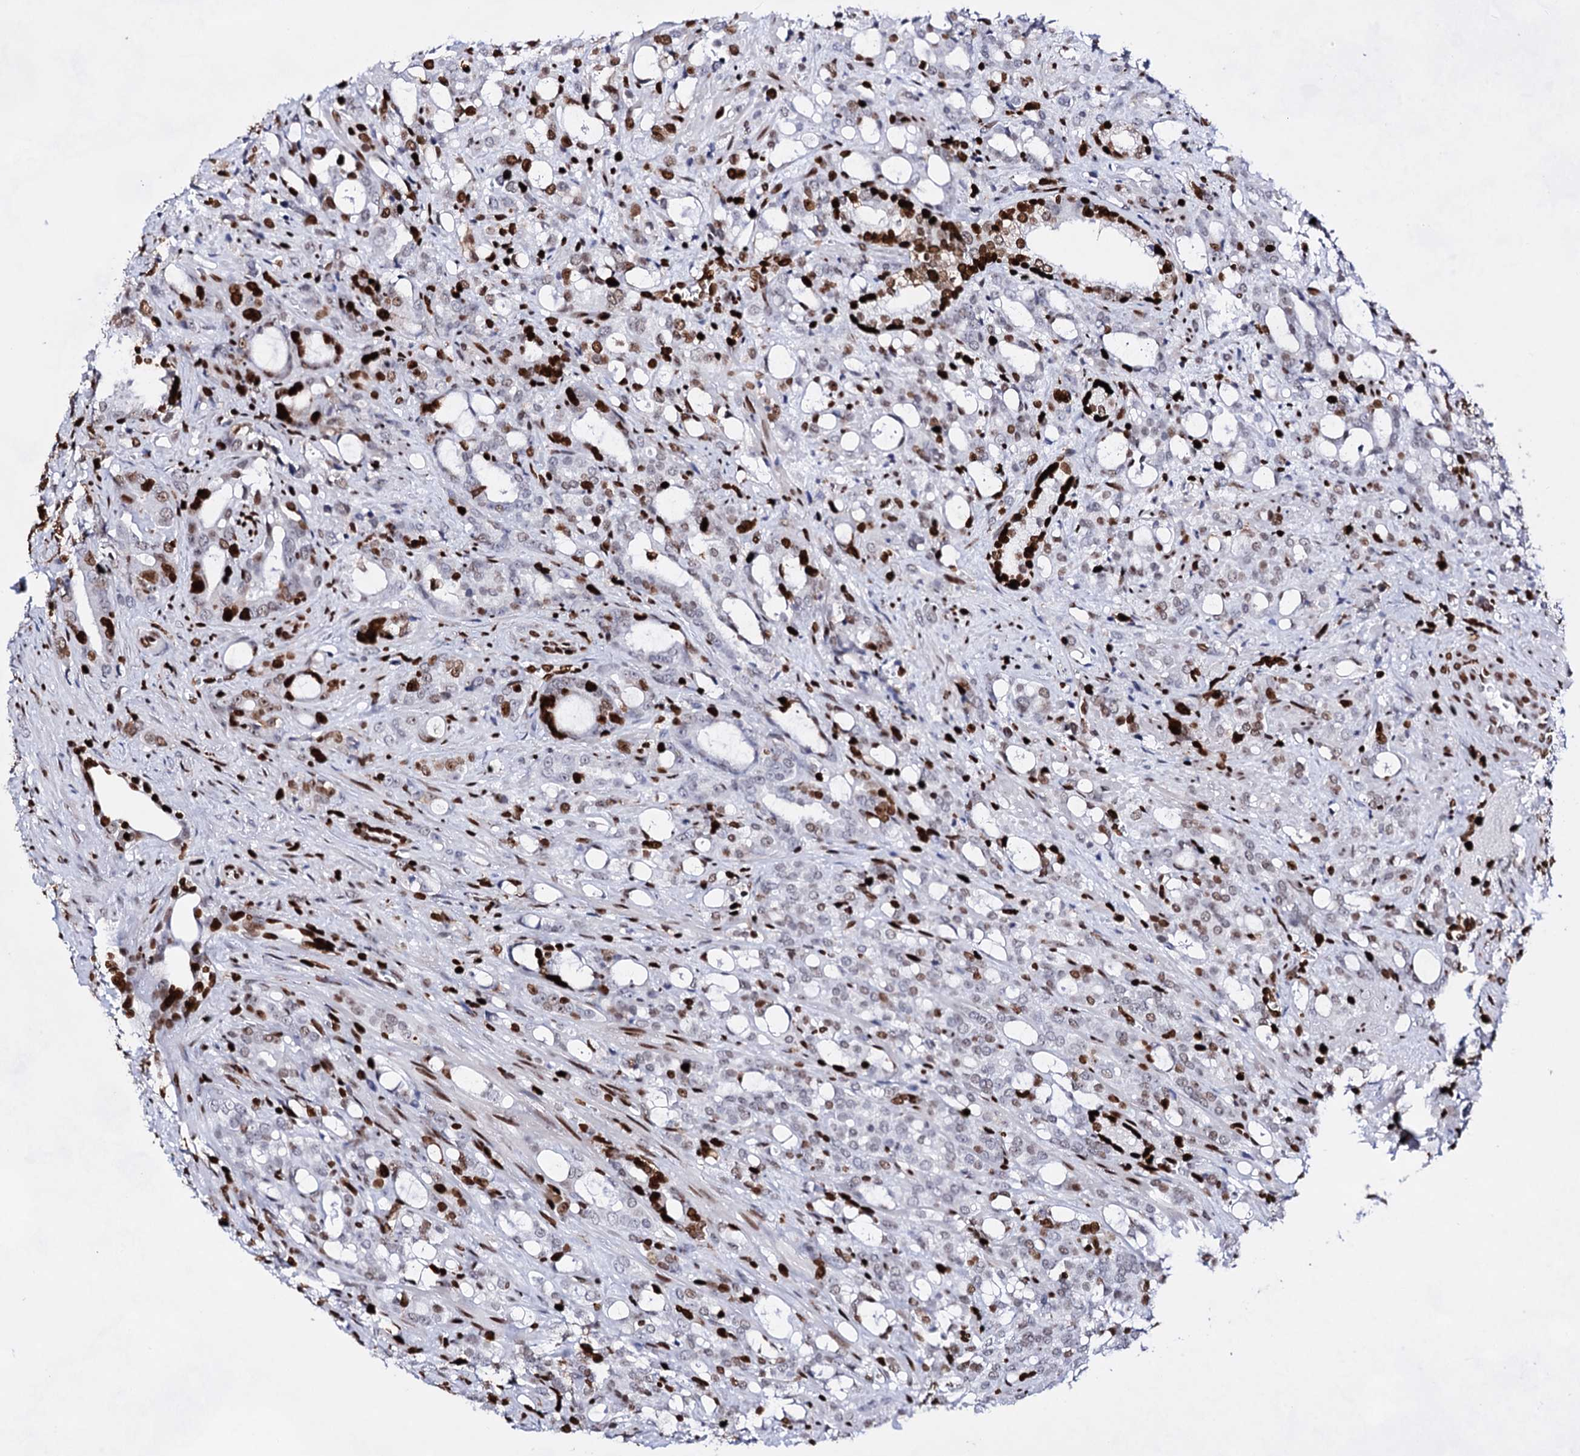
{"staining": {"intensity": "moderate", "quantity": "<25%", "location": "nuclear"}, "tissue": "prostate cancer", "cell_type": "Tumor cells", "image_type": "cancer", "snomed": [{"axis": "morphology", "description": "Adenocarcinoma, High grade"}, {"axis": "topography", "description": "Prostate"}], "caption": "This micrograph demonstrates adenocarcinoma (high-grade) (prostate) stained with immunohistochemistry to label a protein in brown. The nuclear of tumor cells show moderate positivity for the protein. Nuclei are counter-stained blue.", "gene": "HMGB2", "patient": {"sex": "male", "age": 72}}